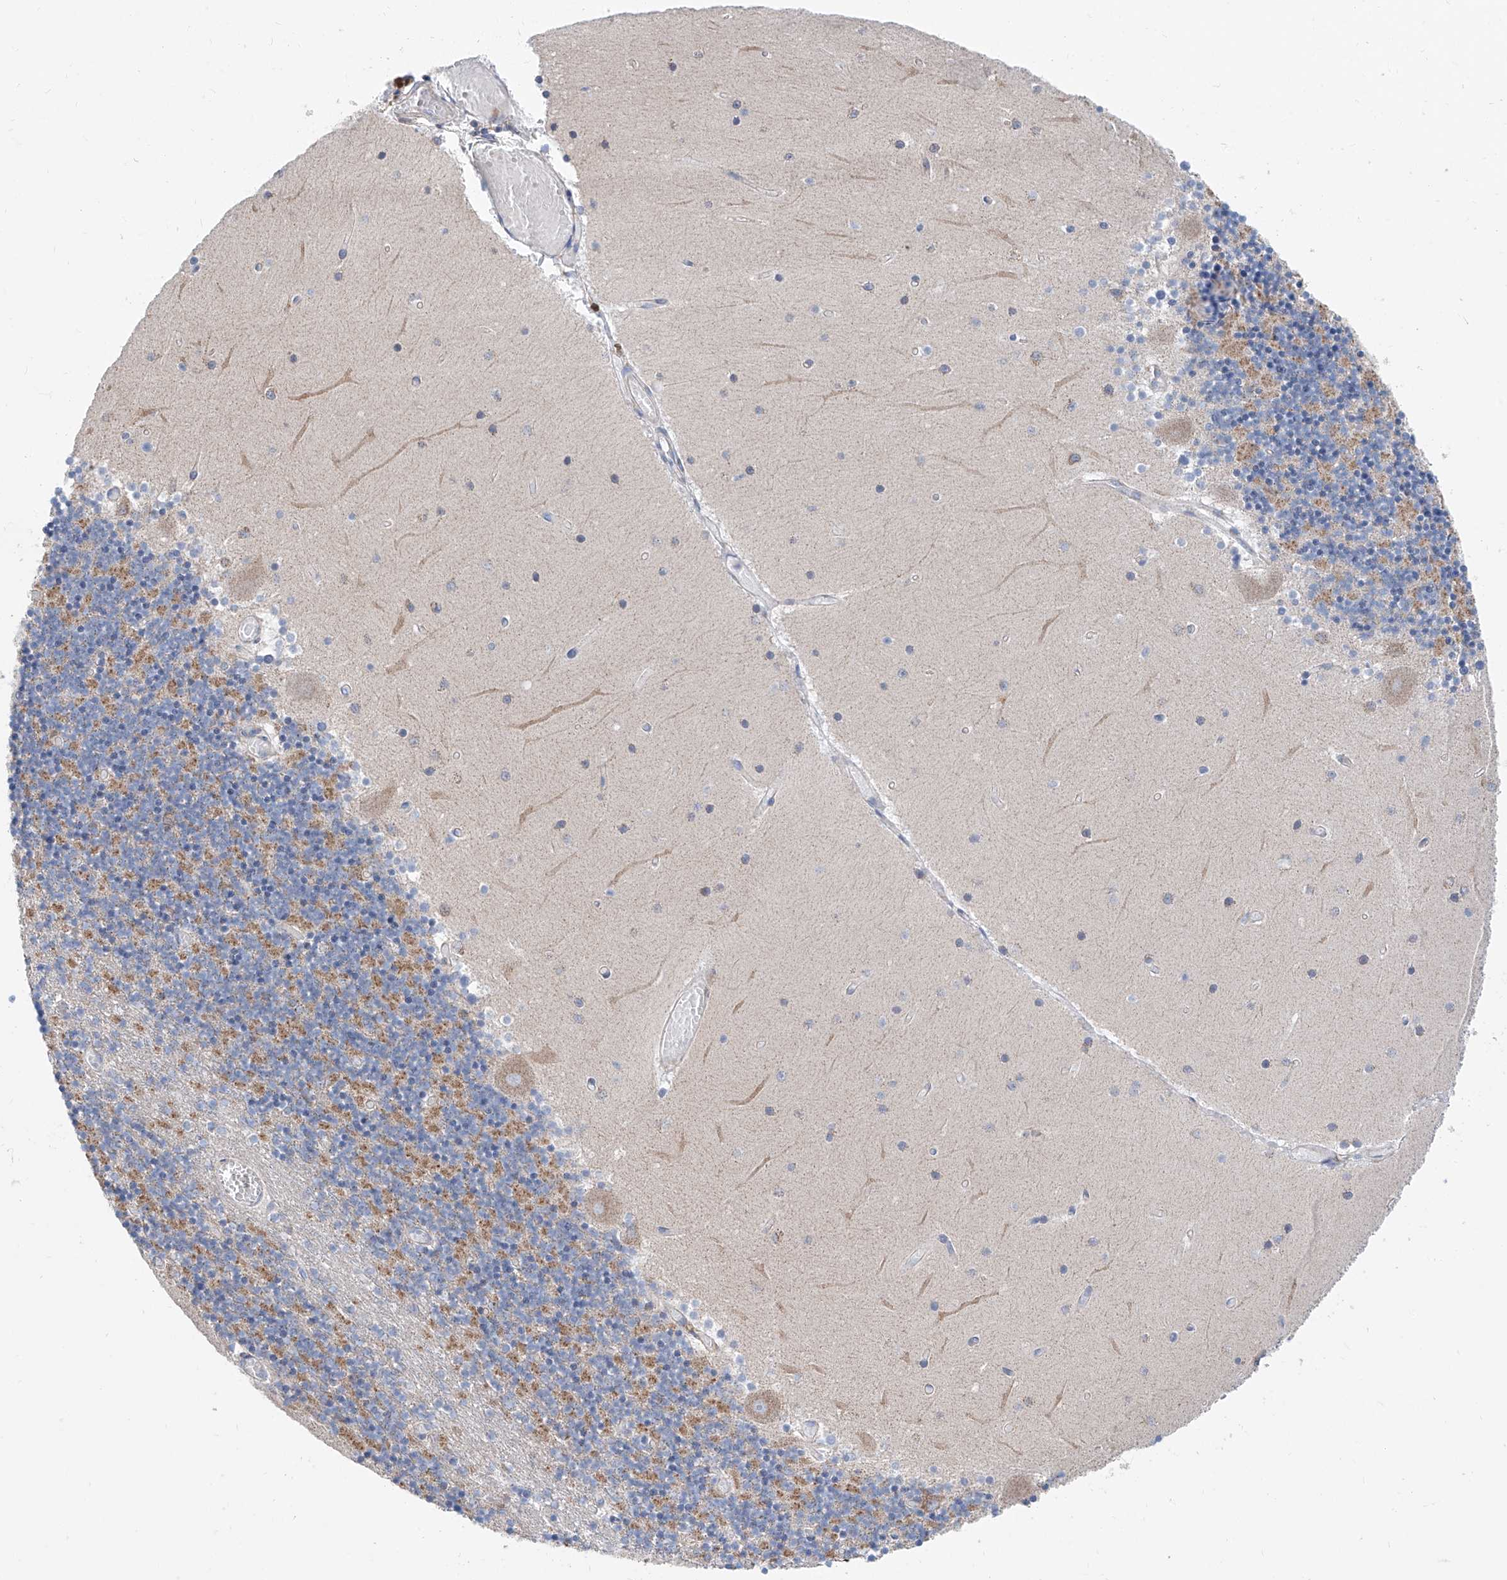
{"staining": {"intensity": "strong", "quantity": "25%-75%", "location": "cytoplasmic/membranous"}, "tissue": "cerebellum", "cell_type": "Cells in granular layer", "image_type": "normal", "snomed": [{"axis": "morphology", "description": "Normal tissue, NOS"}, {"axis": "topography", "description": "Cerebellum"}], "caption": "The micrograph reveals immunohistochemical staining of benign cerebellum. There is strong cytoplasmic/membranous expression is present in approximately 25%-75% of cells in granular layer.", "gene": "MAD2L1", "patient": {"sex": "female", "age": 28}}